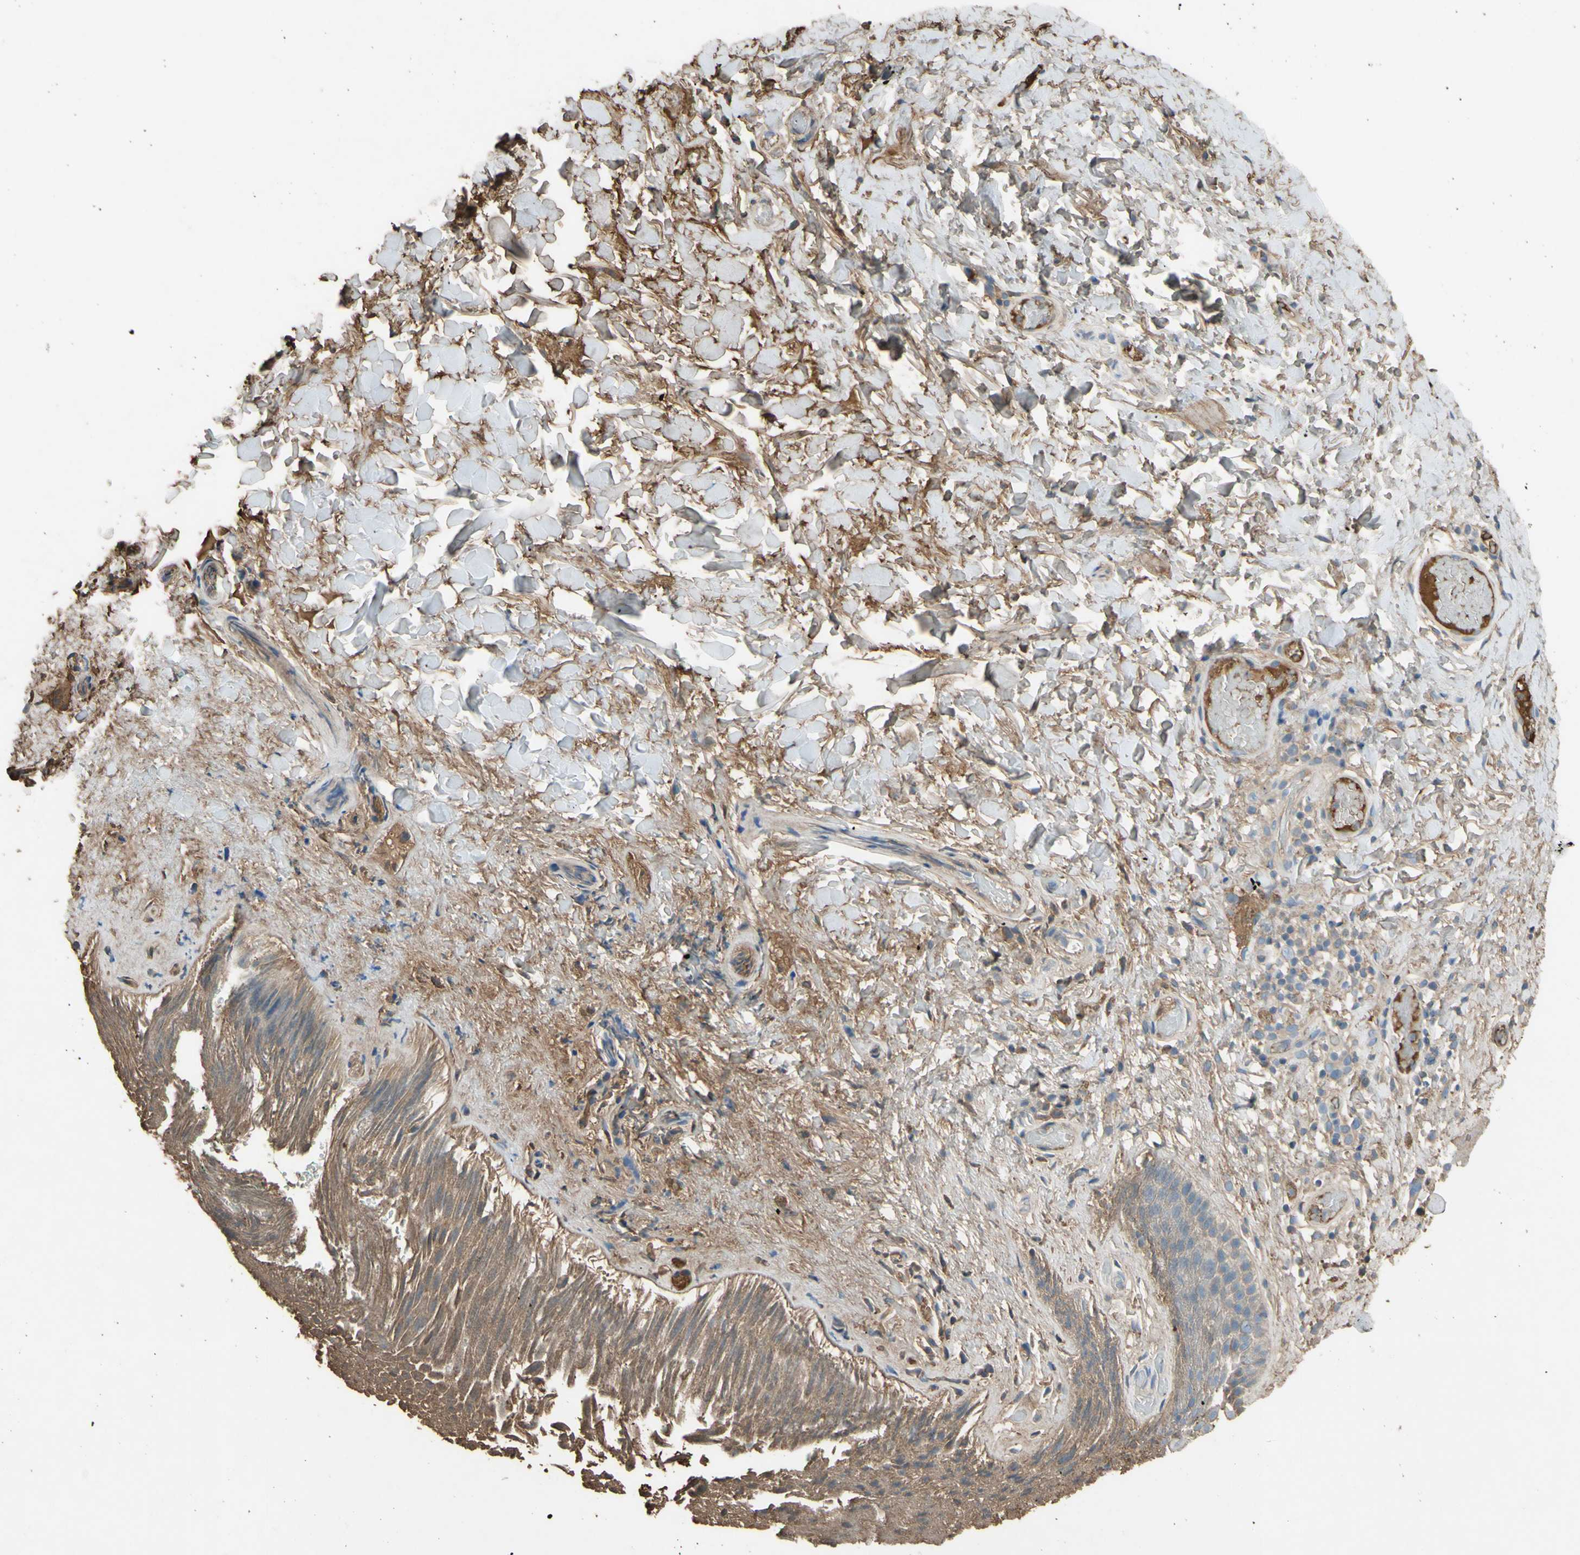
{"staining": {"intensity": "moderate", "quantity": "<25%", "location": "cytoplasmic/membranous"}, "tissue": "skin", "cell_type": "Epidermal cells", "image_type": "normal", "snomed": [{"axis": "morphology", "description": "Normal tissue, NOS"}, {"axis": "topography", "description": "Anal"}], "caption": "Immunohistochemical staining of unremarkable skin exhibits low levels of moderate cytoplasmic/membranous staining in about <25% of epidermal cells.", "gene": "PTGDS", "patient": {"sex": "male", "age": 74}}